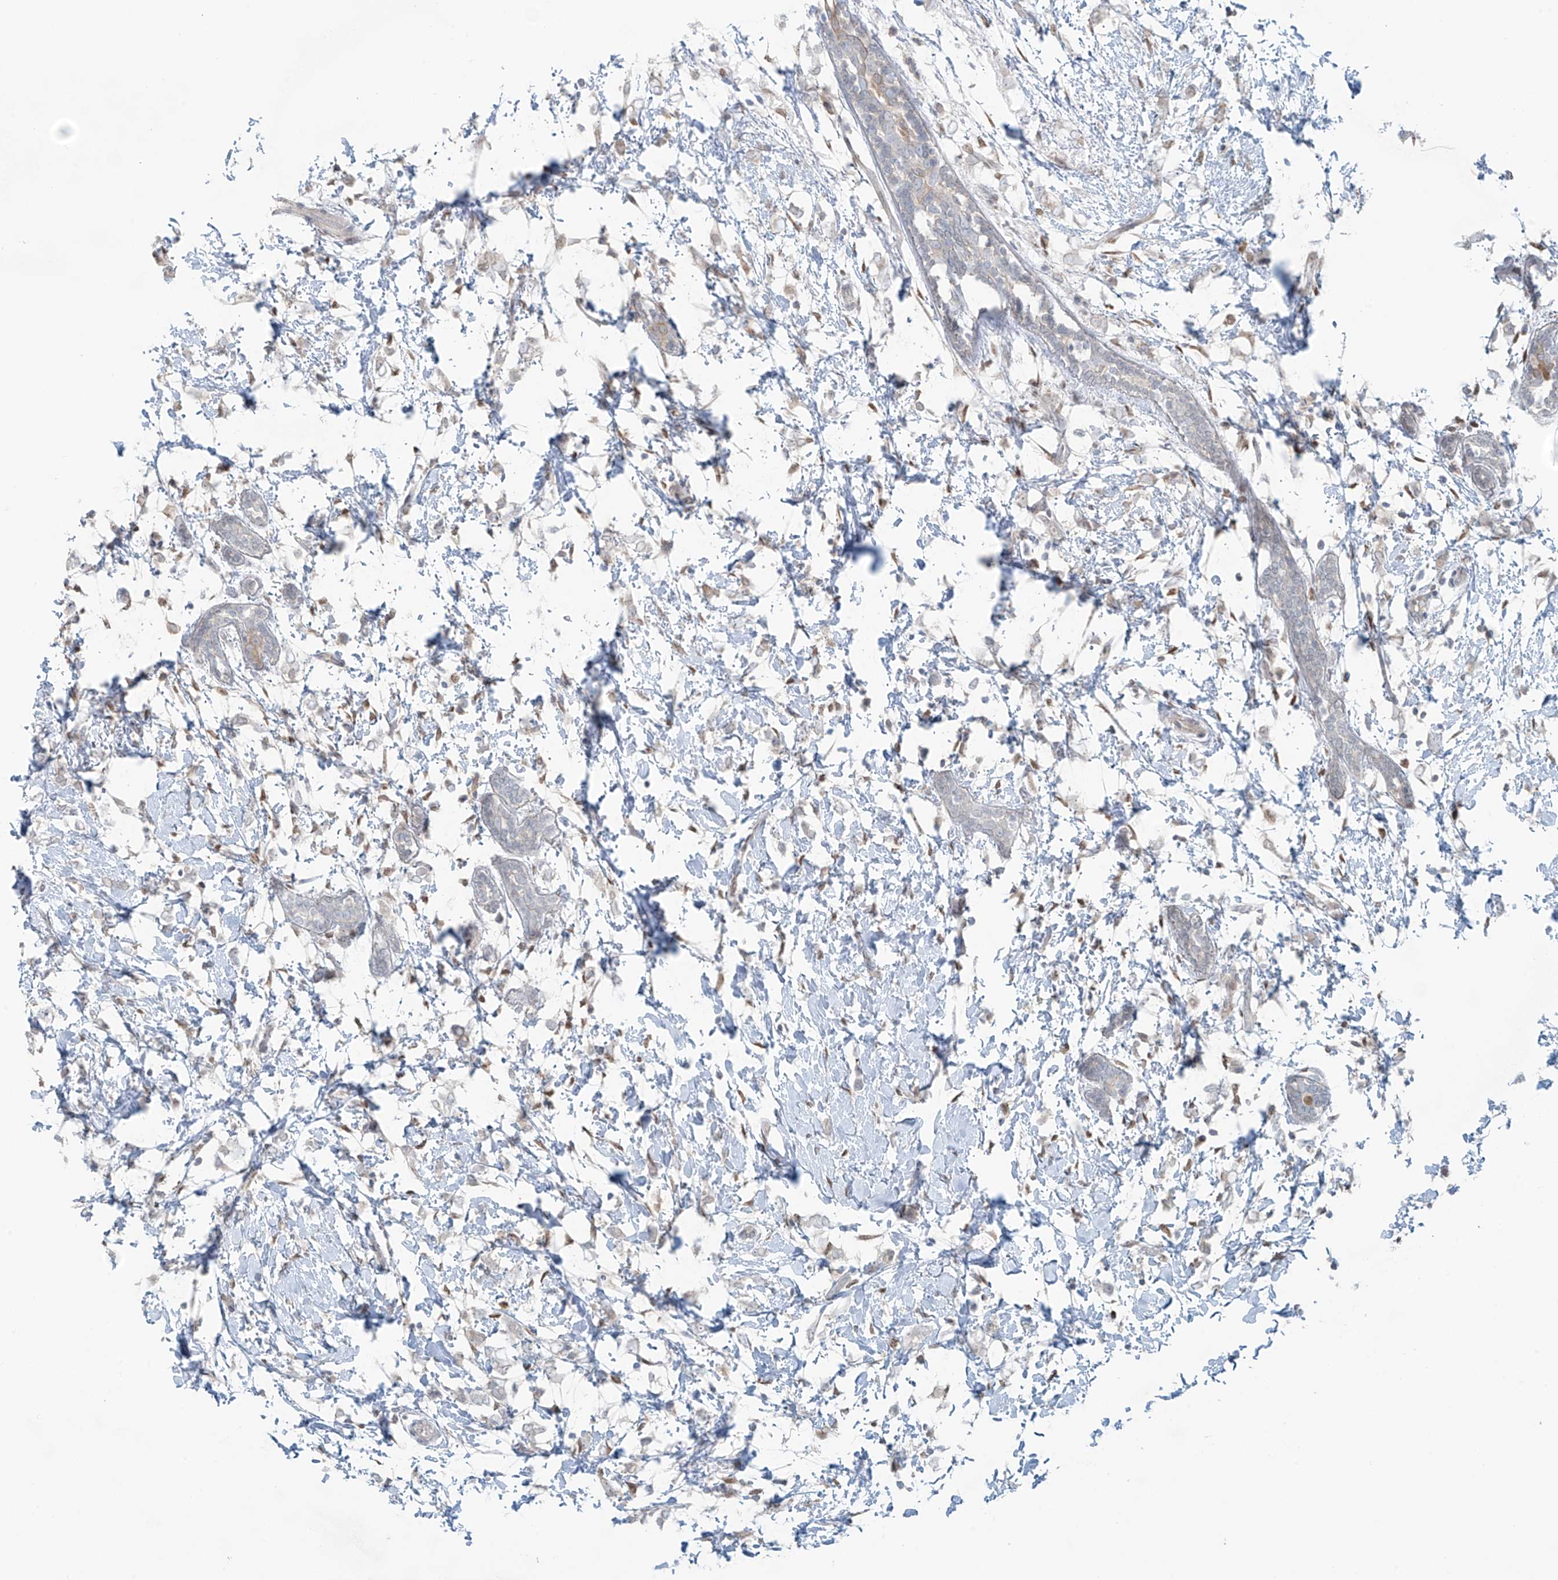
{"staining": {"intensity": "negative", "quantity": "none", "location": "none"}, "tissue": "breast cancer", "cell_type": "Tumor cells", "image_type": "cancer", "snomed": [{"axis": "morphology", "description": "Normal tissue, NOS"}, {"axis": "morphology", "description": "Lobular carcinoma"}, {"axis": "topography", "description": "Breast"}], "caption": "The immunohistochemistry (IHC) micrograph has no significant expression in tumor cells of breast cancer (lobular carcinoma) tissue.", "gene": "PPAT", "patient": {"sex": "female", "age": 47}}